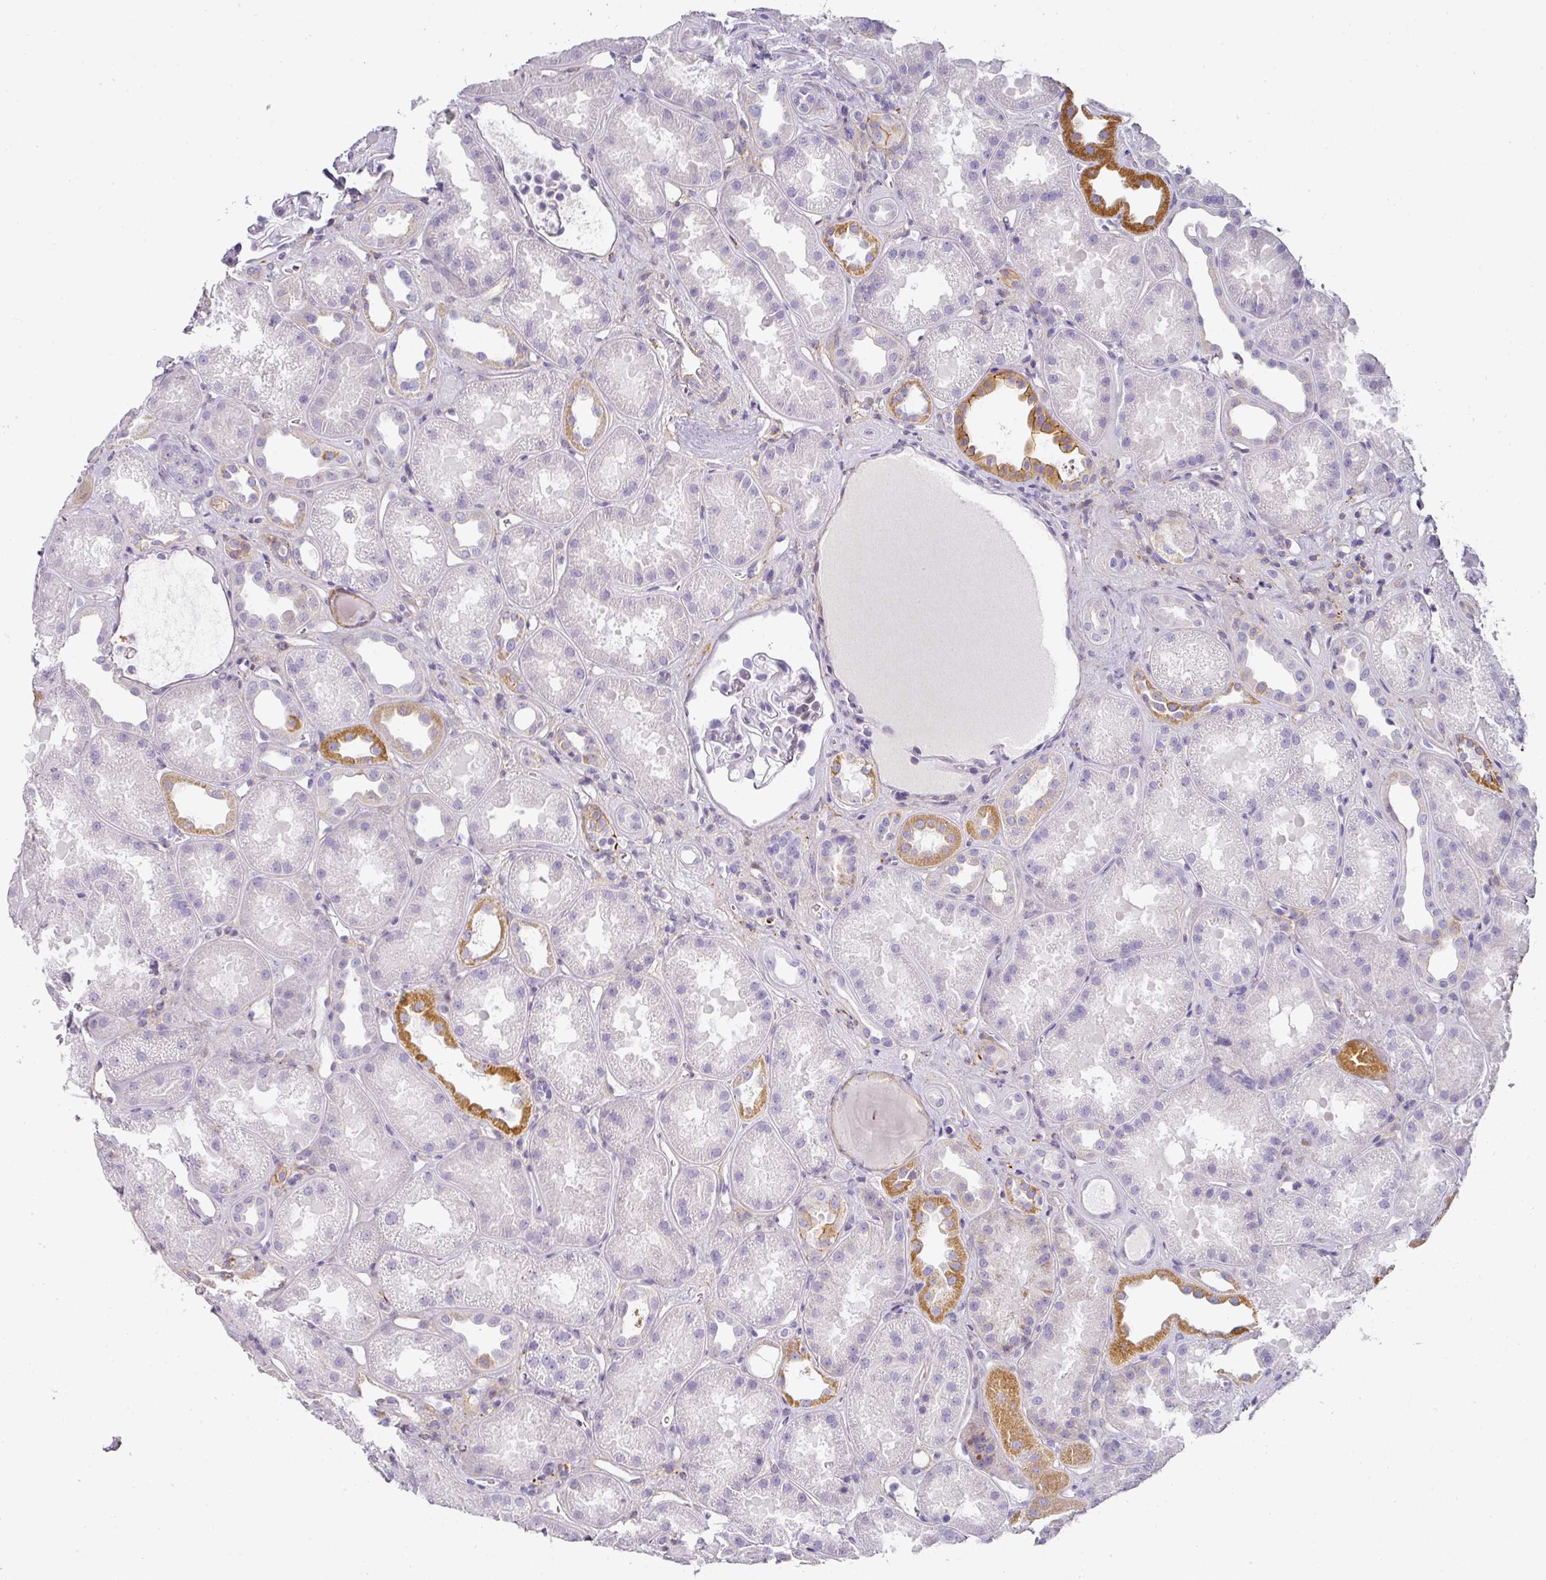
{"staining": {"intensity": "negative", "quantity": "none", "location": "none"}, "tissue": "kidney", "cell_type": "Cells in glomeruli", "image_type": "normal", "snomed": [{"axis": "morphology", "description": "Normal tissue, NOS"}, {"axis": "topography", "description": "Kidney"}], "caption": "IHC micrograph of normal kidney: kidney stained with DAB (3,3'-diaminobenzidine) reveals no significant protein expression in cells in glomeruli.", "gene": "ANKRD29", "patient": {"sex": "male", "age": 61}}